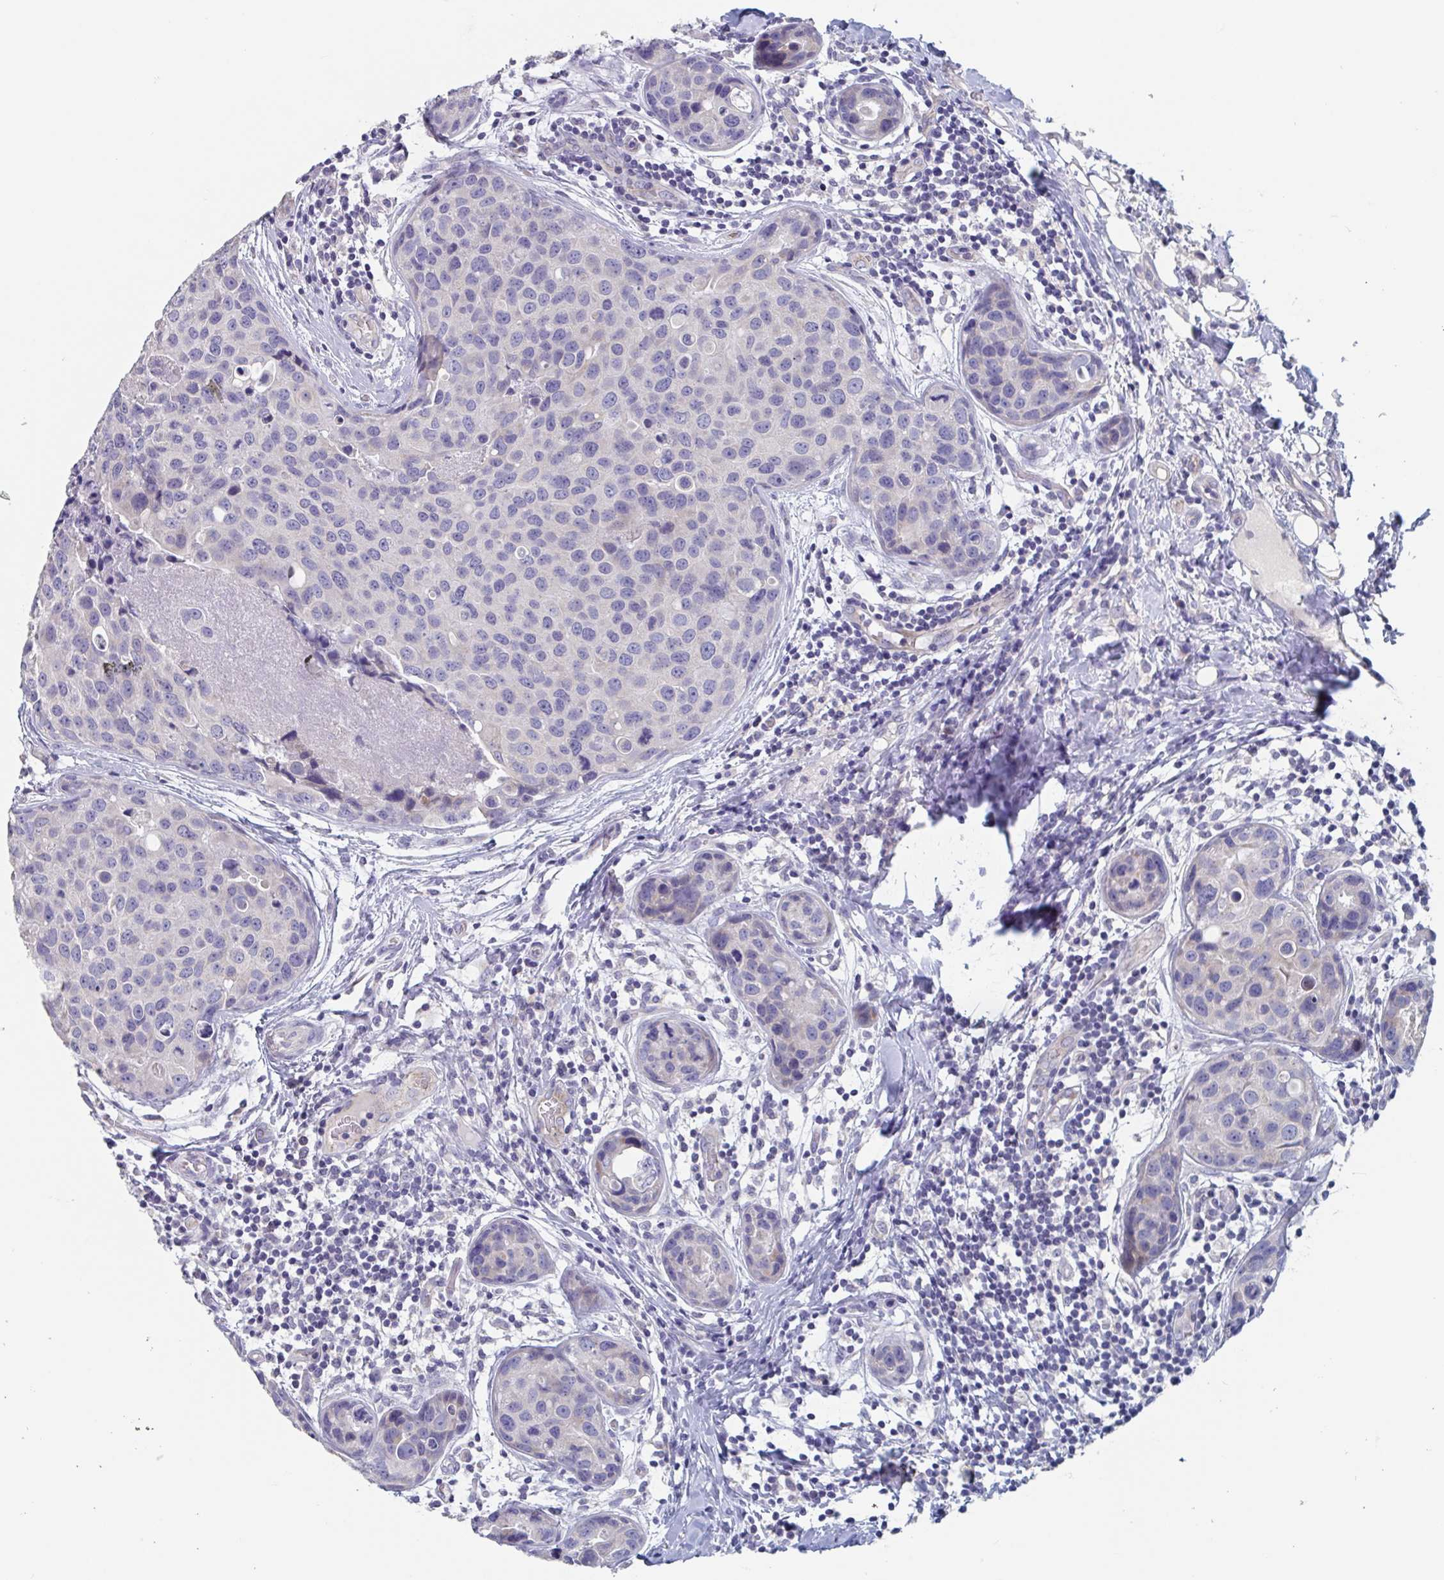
{"staining": {"intensity": "negative", "quantity": "none", "location": "none"}, "tissue": "breast cancer", "cell_type": "Tumor cells", "image_type": "cancer", "snomed": [{"axis": "morphology", "description": "Duct carcinoma"}, {"axis": "topography", "description": "Breast"}], "caption": "Immunohistochemistry (IHC) of human breast infiltrating ductal carcinoma exhibits no positivity in tumor cells. (DAB (3,3'-diaminobenzidine) immunohistochemistry (IHC), high magnification).", "gene": "ABHD16A", "patient": {"sex": "female", "age": 24}}